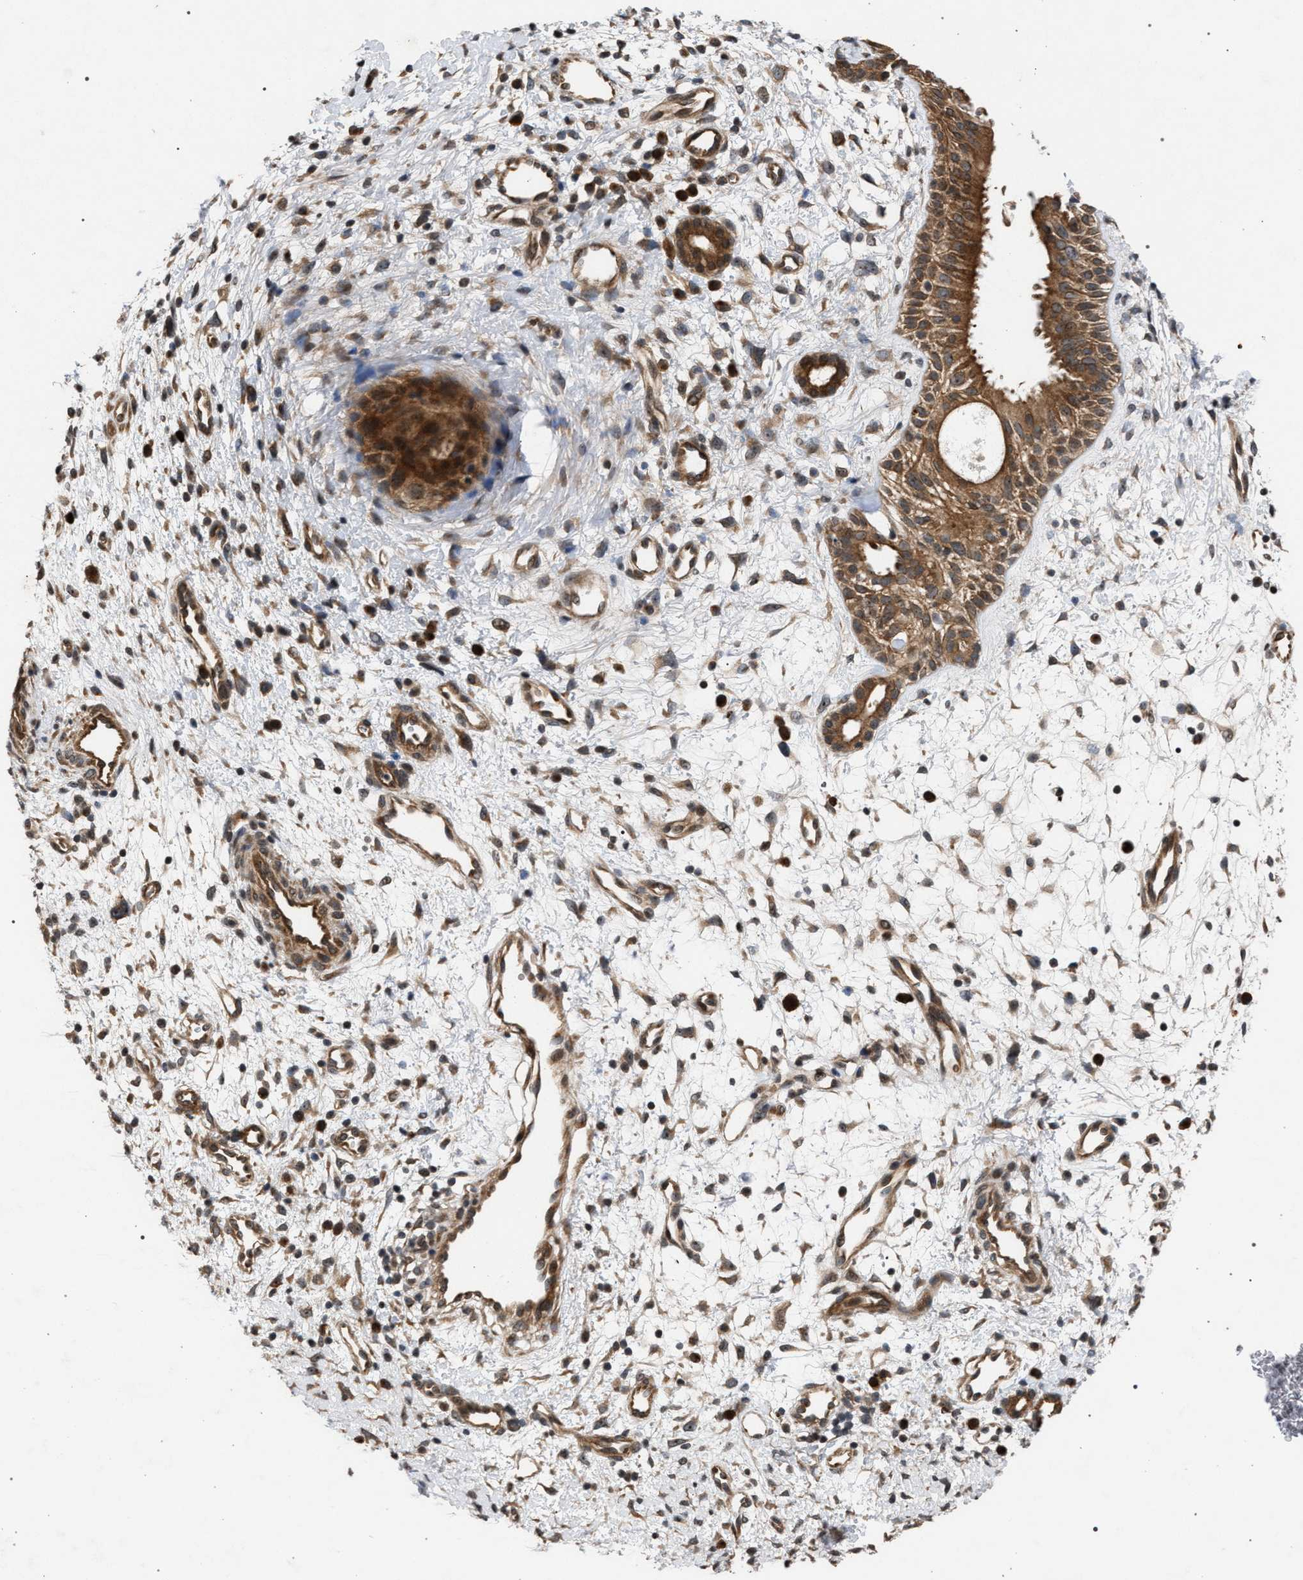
{"staining": {"intensity": "strong", "quantity": ">75%", "location": "cytoplasmic/membranous"}, "tissue": "nasopharynx", "cell_type": "Respiratory epithelial cells", "image_type": "normal", "snomed": [{"axis": "morphology", "description": "Normal tissue, NOS"}, {"axis": "topography", "description": "Nasopharynx"}], "caption": "DAB immunohistochemical staining of normal nasopharynx reveals strong cytoplasmic/membranous protein expression in approximately >75% of respiratory epithelial cells.", "gene": "IRAK4", "patient": {"sex": "male", "age": 22}}